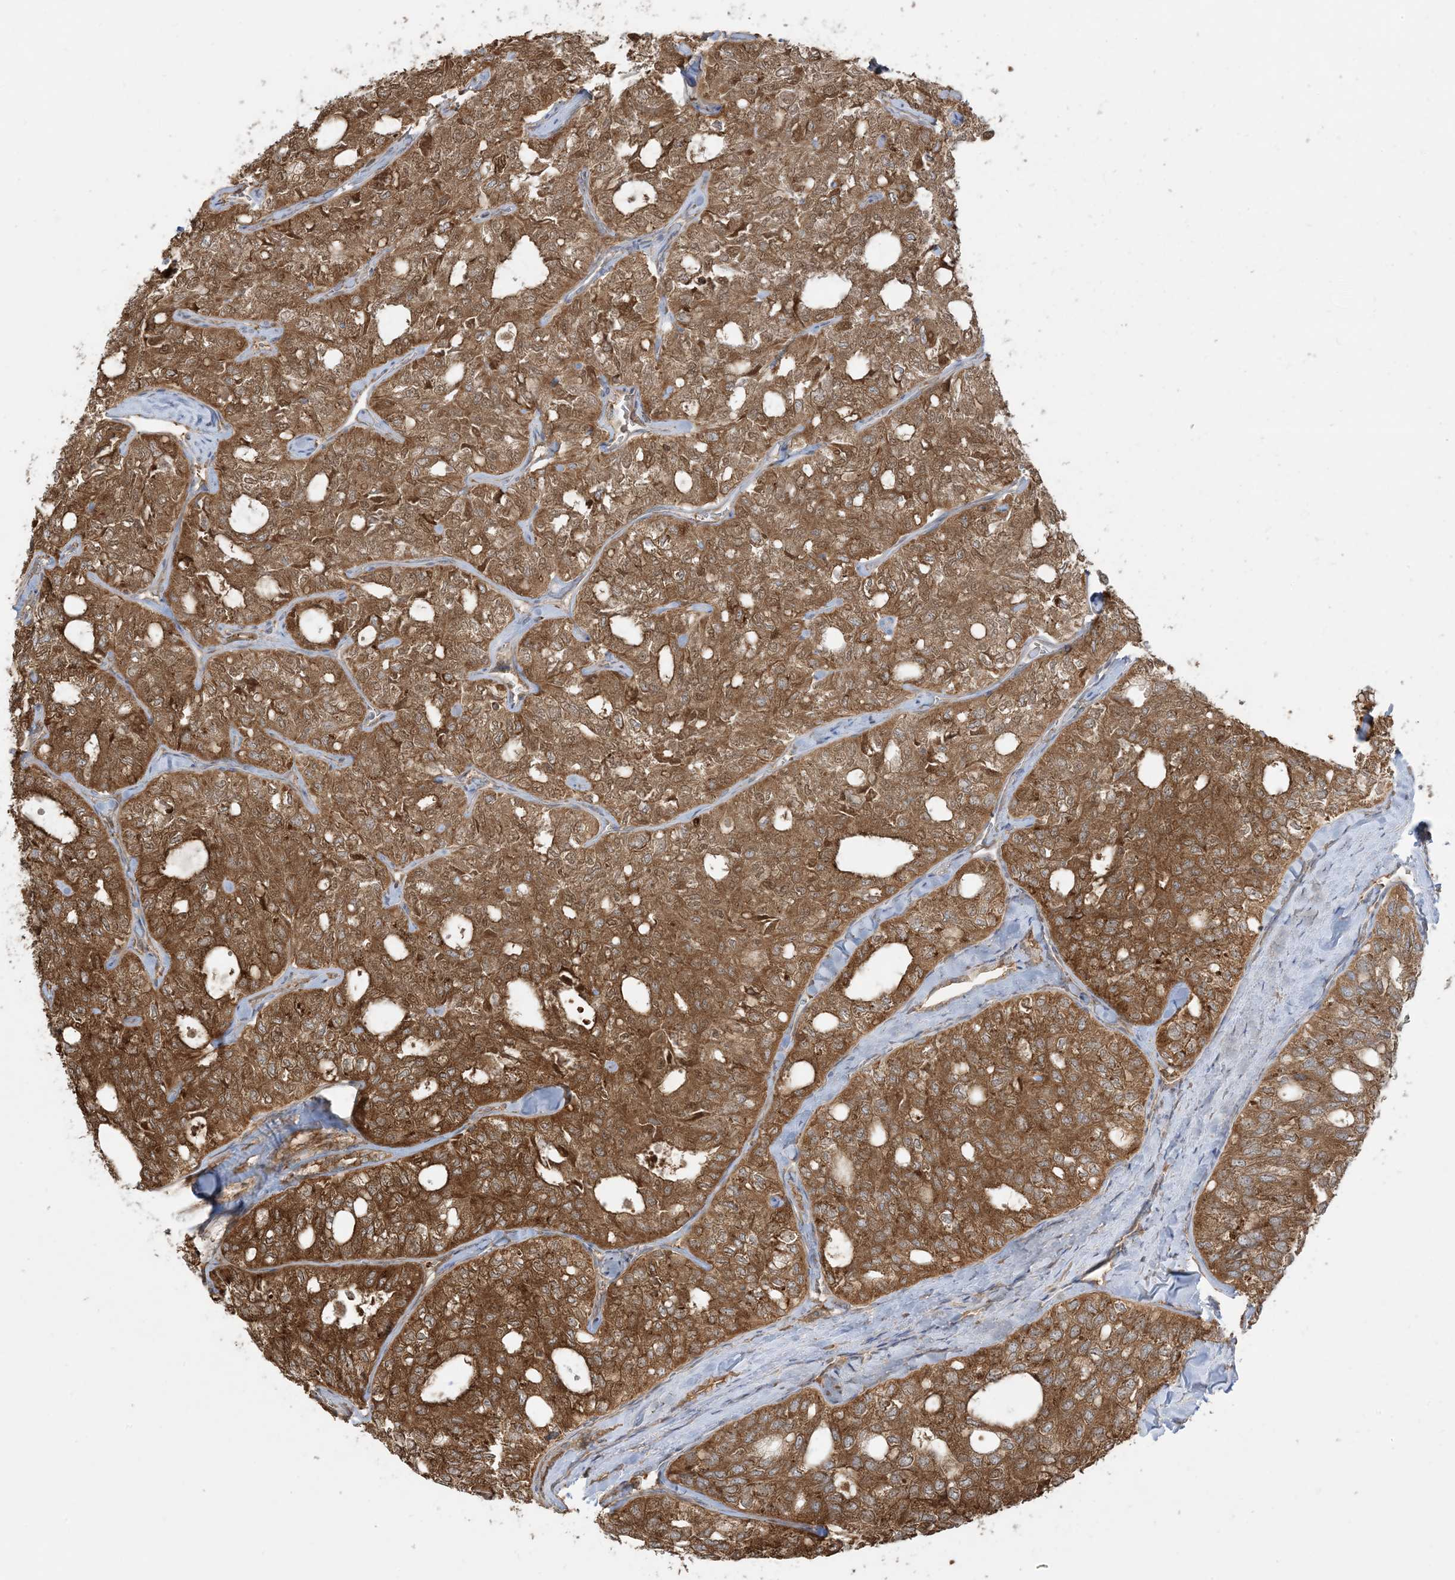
{"staining": {"intensity": "strong", "quantity": ">75%", "location": "cytoplasmic/membranous"}, "tissue": "thyroid cancer", "cell_type": "Tumor cells", "image_type": "cancer", "snomed": [{"axis": "morphology", "description": "Follicular adenoma carcinoma, NOS"}, {"axis": "topography", "description": "Thyroid gland"}], "caption": "This is an image of immunohistochemistry staining of follicular adenoma carcinoma (thyroid), which shows strong positivity in the cytoplasmic/membranous of tumor cells.", "gene": "SRP72", "patient": {"sex": "male", "age": 75}}